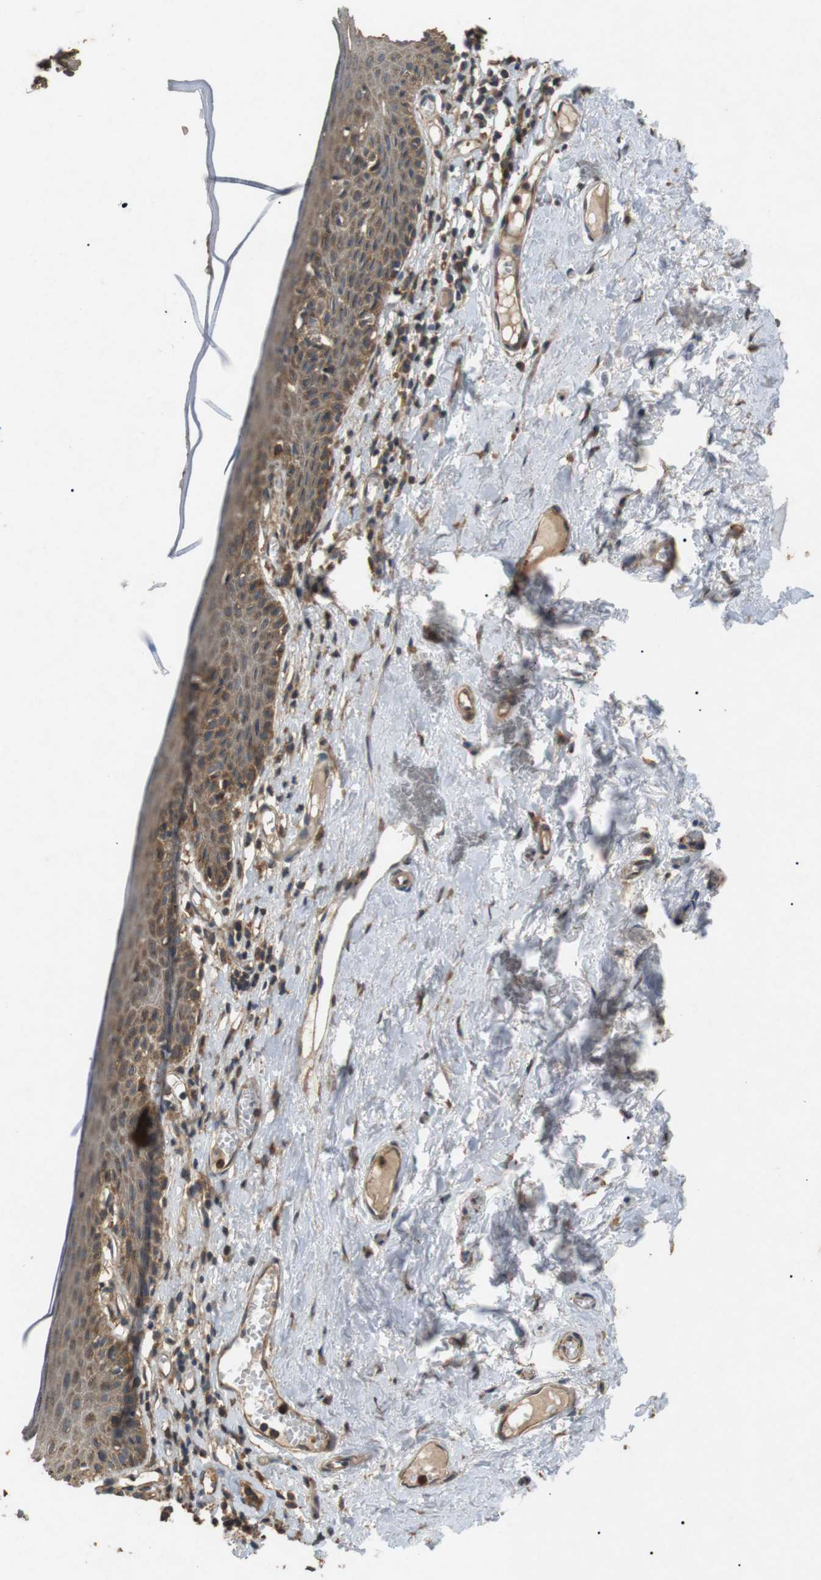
{"staining": {"intensity": "moderate", "quantity": "25%-75%", "location": "cytoplasmic/membranous"}, "tissue": "skin", "cell_type": "Epidermal cells", "image_type": "normal", "snomed": [{"axis": "morphology", "description": "Normal tissue, NOS"}, {"axis": "topography", "description": "Adipose tissue"}, {"axis": "topography", "description": "Vascular tissue"}, {"axis": "topography", "description": "Anal"}, {"axis": "topography", "description": "Peripheral nerve tissue"}], "caption": "Epidermal cells reveal medium levels of moderate cytoplasmic/membranous staining in about 25%-75% of cells in unremarkable human skin.", "gene": "TBC1D15", "patient": {"sex": "female", "age": 54}}